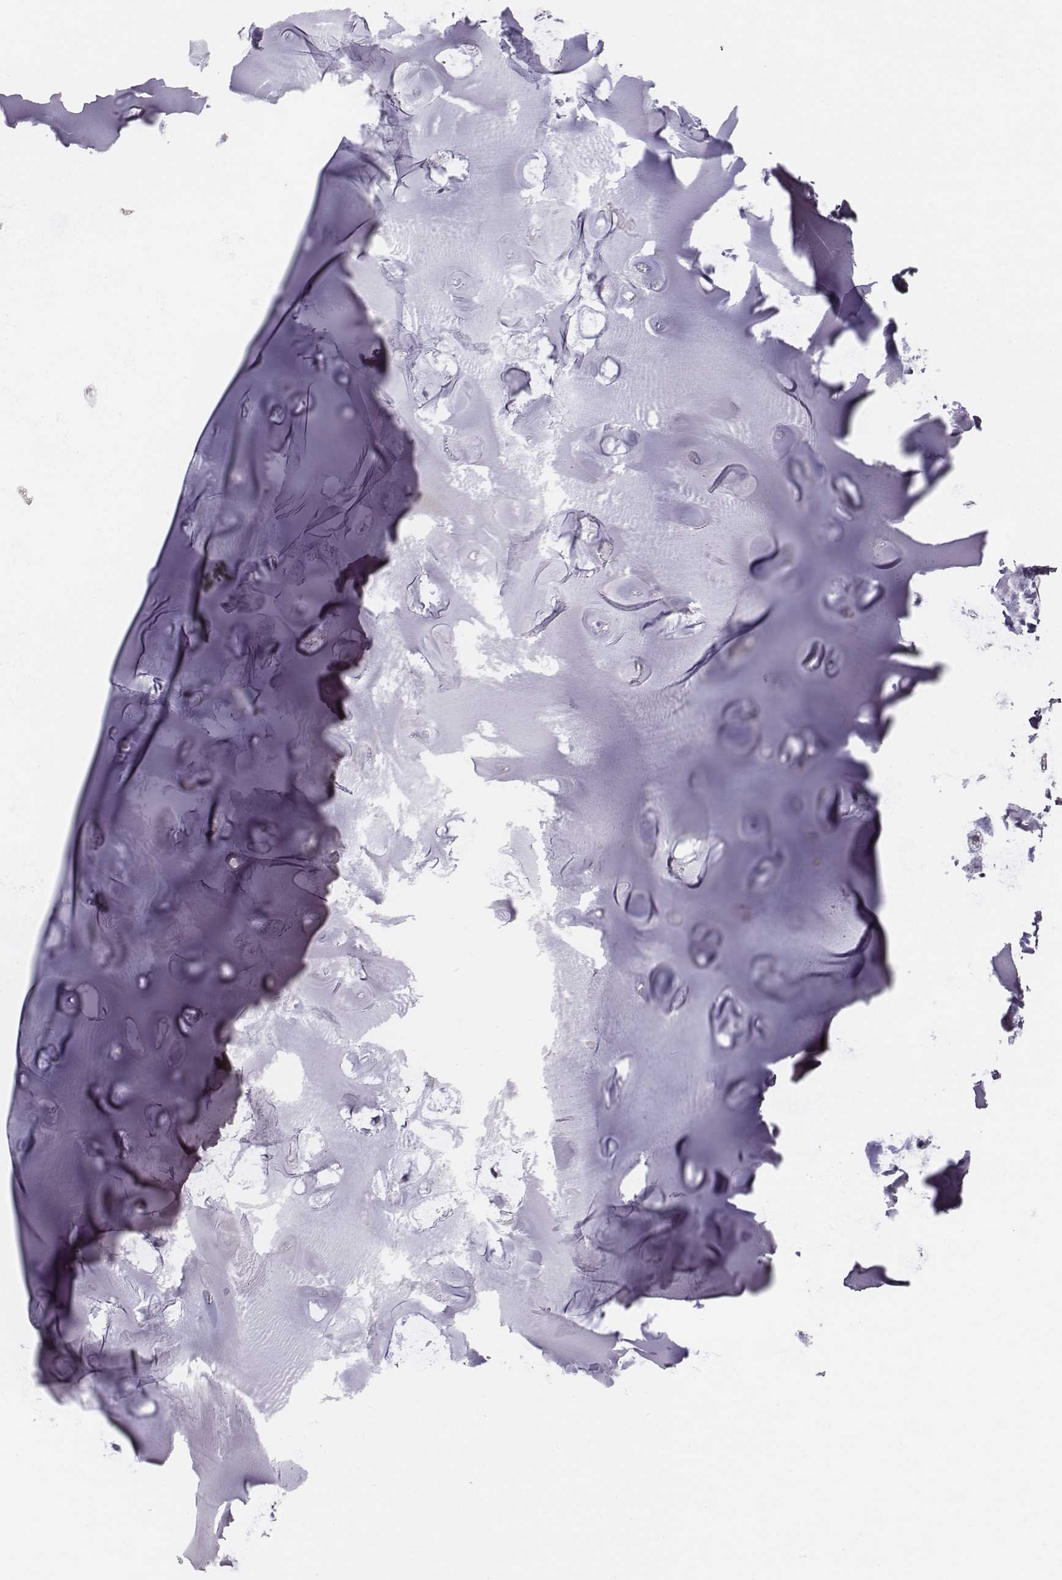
{"staining": {"intensity": "negative", "quantity": "none", "location": "none"}, "tissue": "soft tissue", "cell_type": "Chondrocytes", "image_type": "normal", "snomed": [{"axis": "morphology", "description": "Normal tissue, NOS"}, {"axis": "topography", "description": "Cartilage tissue"}], "caption": "A high-resolution photomicrograph shows immunohistochemistry staining of unremarkable soft tissue, which exhibits no significant positivity in chondrocytes.", "gene": "NIFK", "patient": {"sex": "male", "age": 62}}